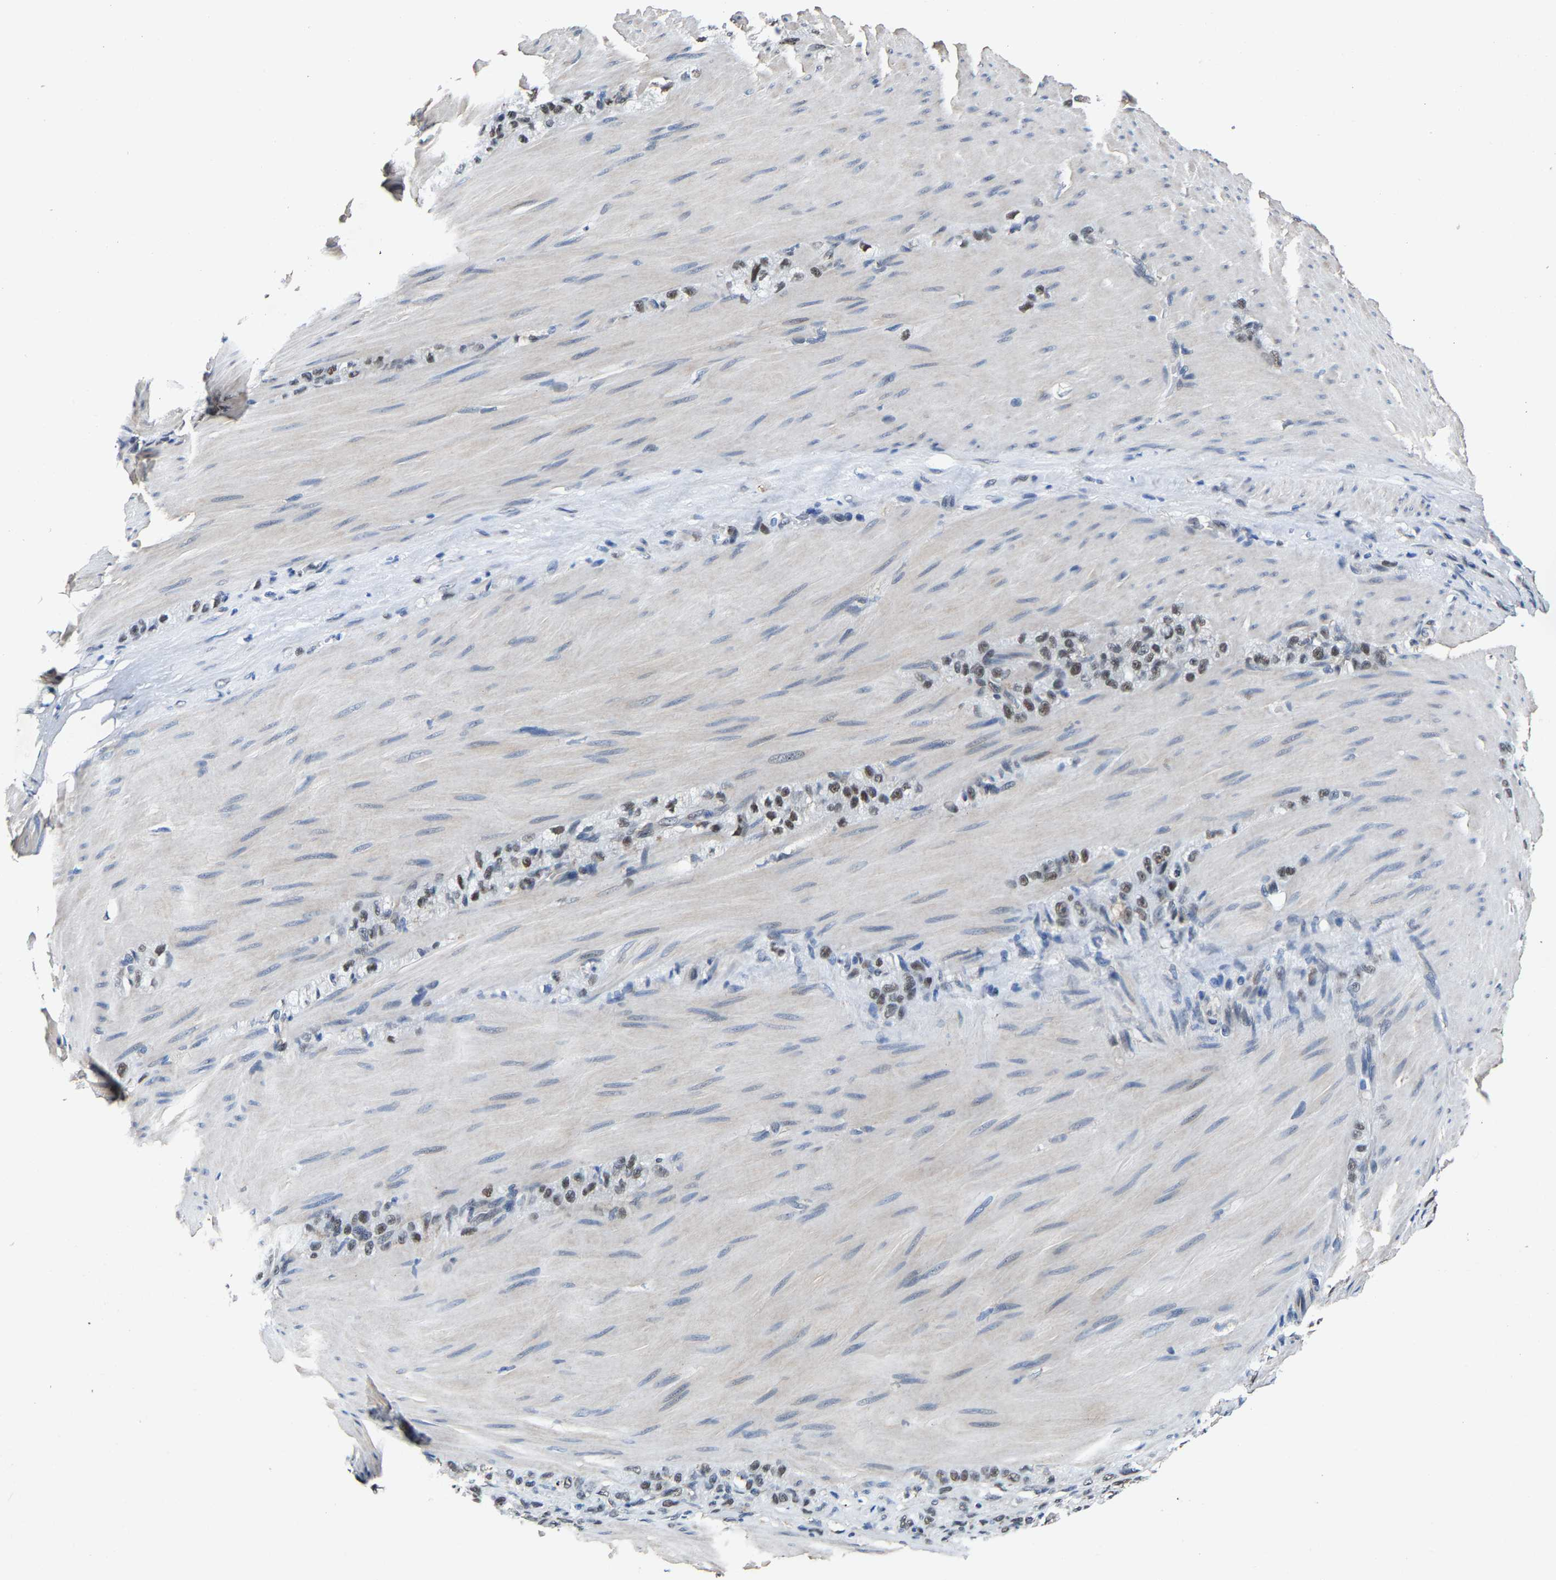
{"staining": {"intensity": "moderate", "quantity": "25%-75%", "location": "nuclear"}, "tissue": "stomach cancer", "cell_type": "Tumor cells", "image_type": "cancer", "snomed": [{"axis": "morphology", "description": "Normal tissue, NOS"}, {"axis": "morphology", "description": "Adenocarcinoma, NOS"}, {"axis": "topography", "description": "Stomach"}], "caption": "This histopathology image displays stomach cancer (adenocarcinoma) stained with immunohistochemistry to label a protein in brown. The nuclear of tumor cells show moderate positivity for the protein. Nuclei are counter-stained blue.", "gene": "METTL1", "patient": {"sex": "male", "age": 82}}